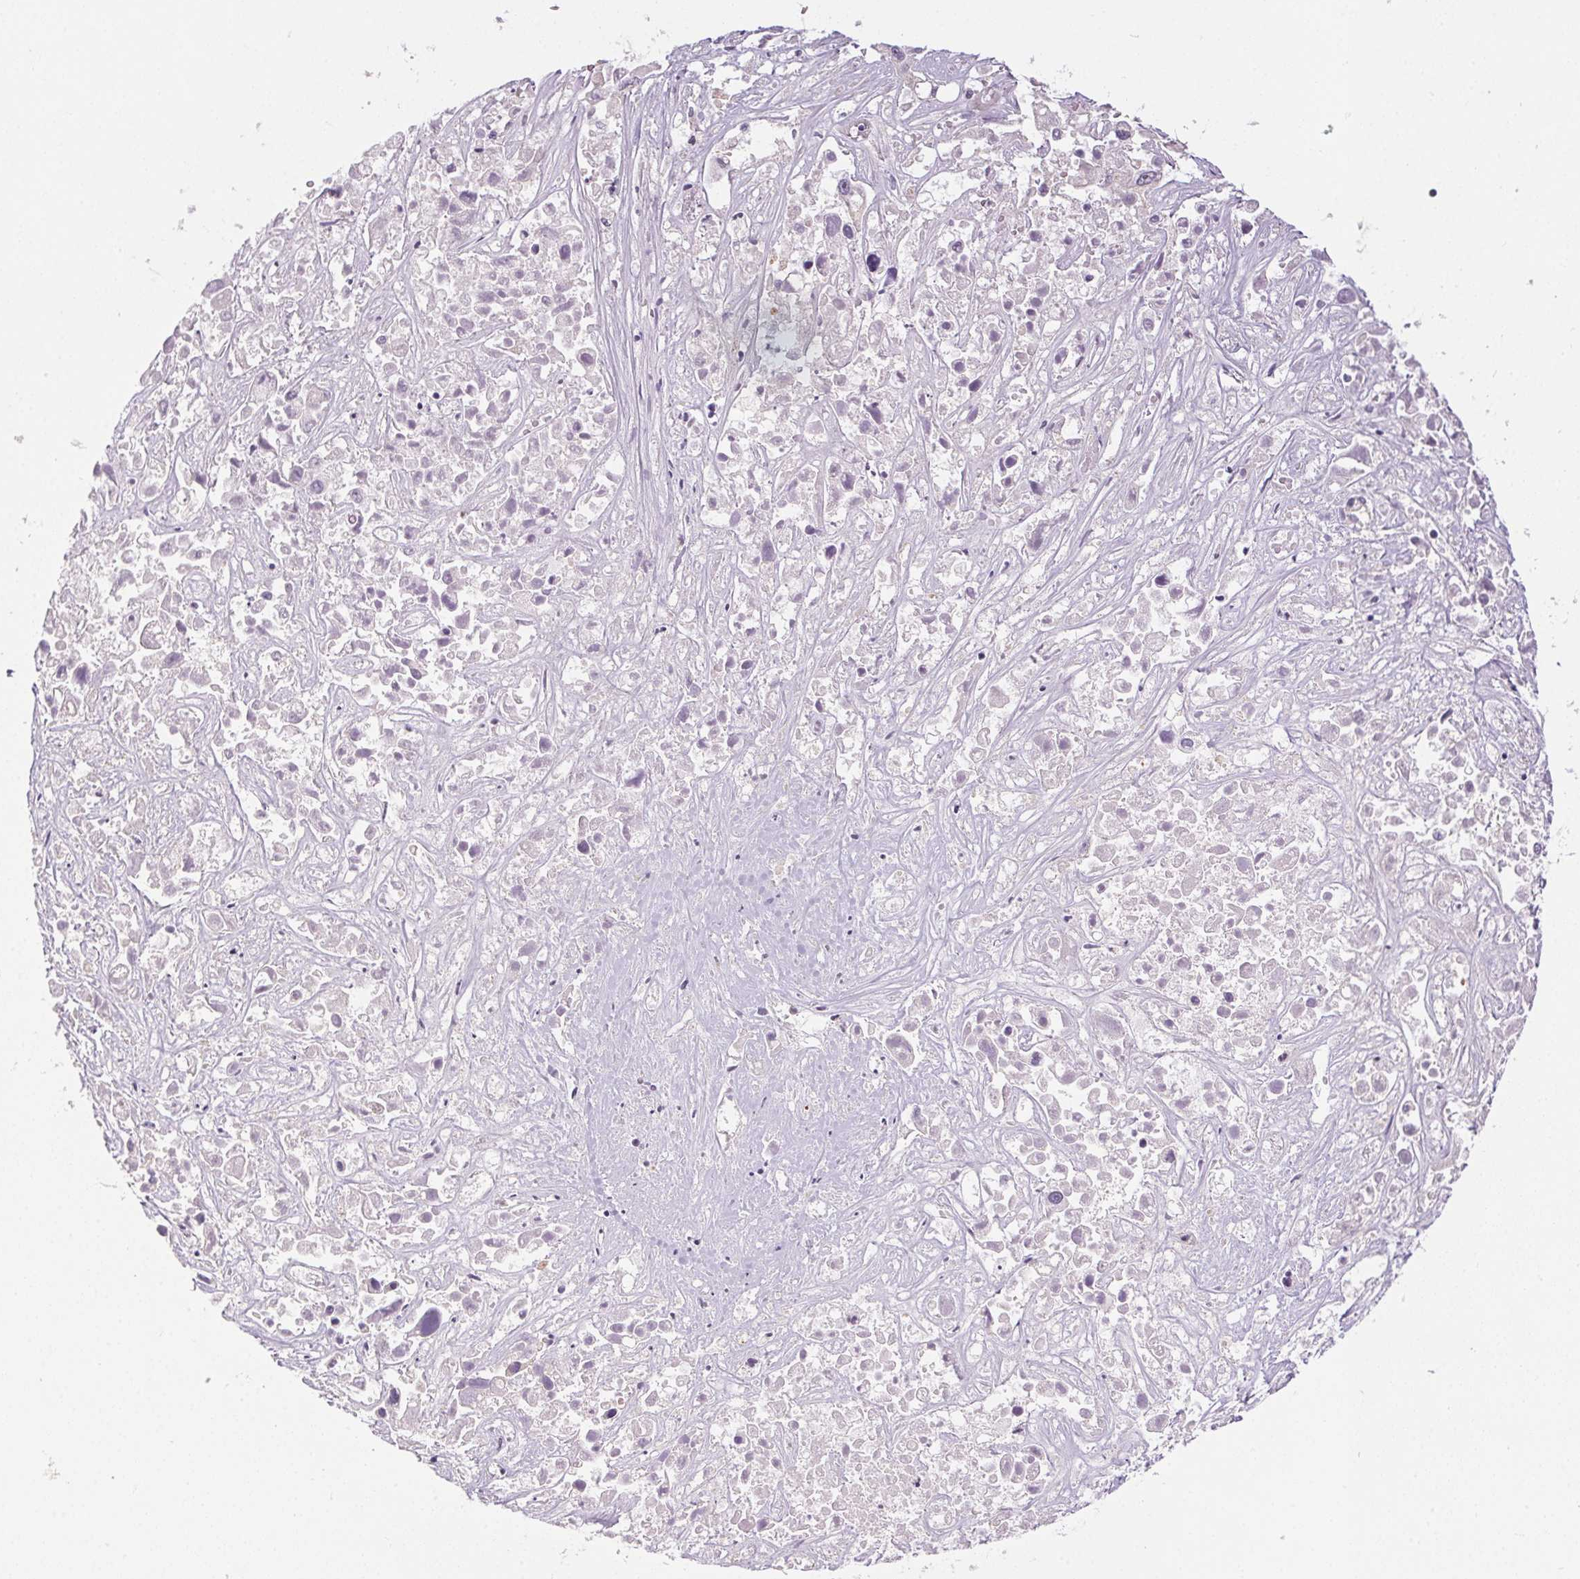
{"staining": {"intensity": "negative", "quantity": "none", "location": "none"}, "tissue": "liver cancer", "cell_type": "Tumor cells", "image_type": "cancer", "snomed": [{"axis": "morphology", "description": "Cholangiocarcinoma"}, {"axis": "topography", "description": "Liver"}], "caption": "Immunohistochemistry (IHC) photomicrograph of human cholangiocarcinoma (liver) stained for a protein (brown), which demonstrates no expression in tumor cells.", "gene": "FAM168A", "patient": {"sex": "male", "age": 81}}